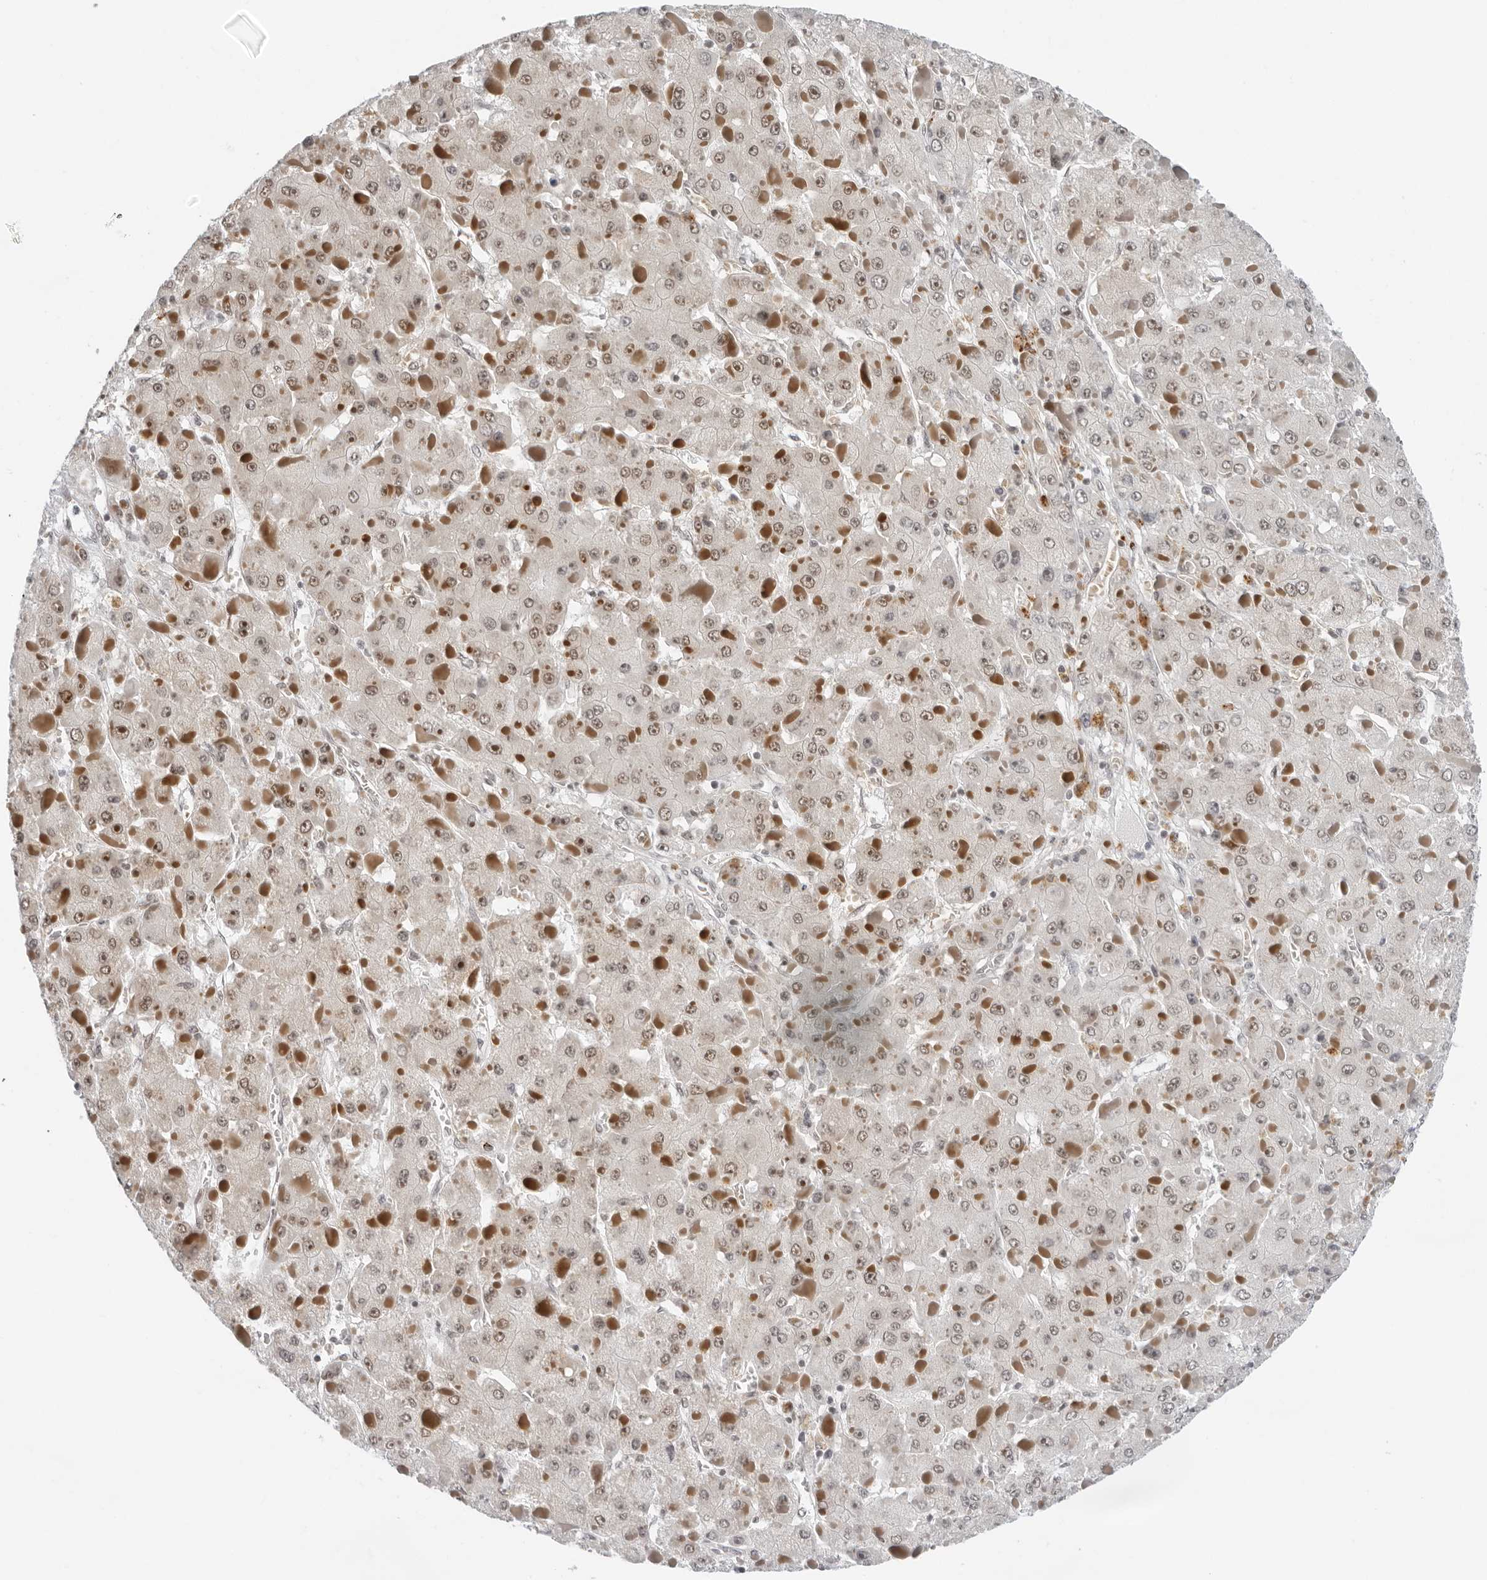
{"staining": {"intensity": "weak", "quantity": "25%-75%", "location": "nuclear"}, "tissue": "liver cancer", "cell_type": "Tumor cells", "image_type": "cancer", "snomed": [{"axis": "morphology", "description": "Carcinoma, Hepatocellular, NOS"}, {"axis": "topography", "description": "Liver"}], "caption": "Liver cancer stained for a protein (brown) shows weak nuclear positive expression in about 25%-75% of tumor cells.", "gene": "TOX4", "patient": {"sex": "female", "age": 73}}